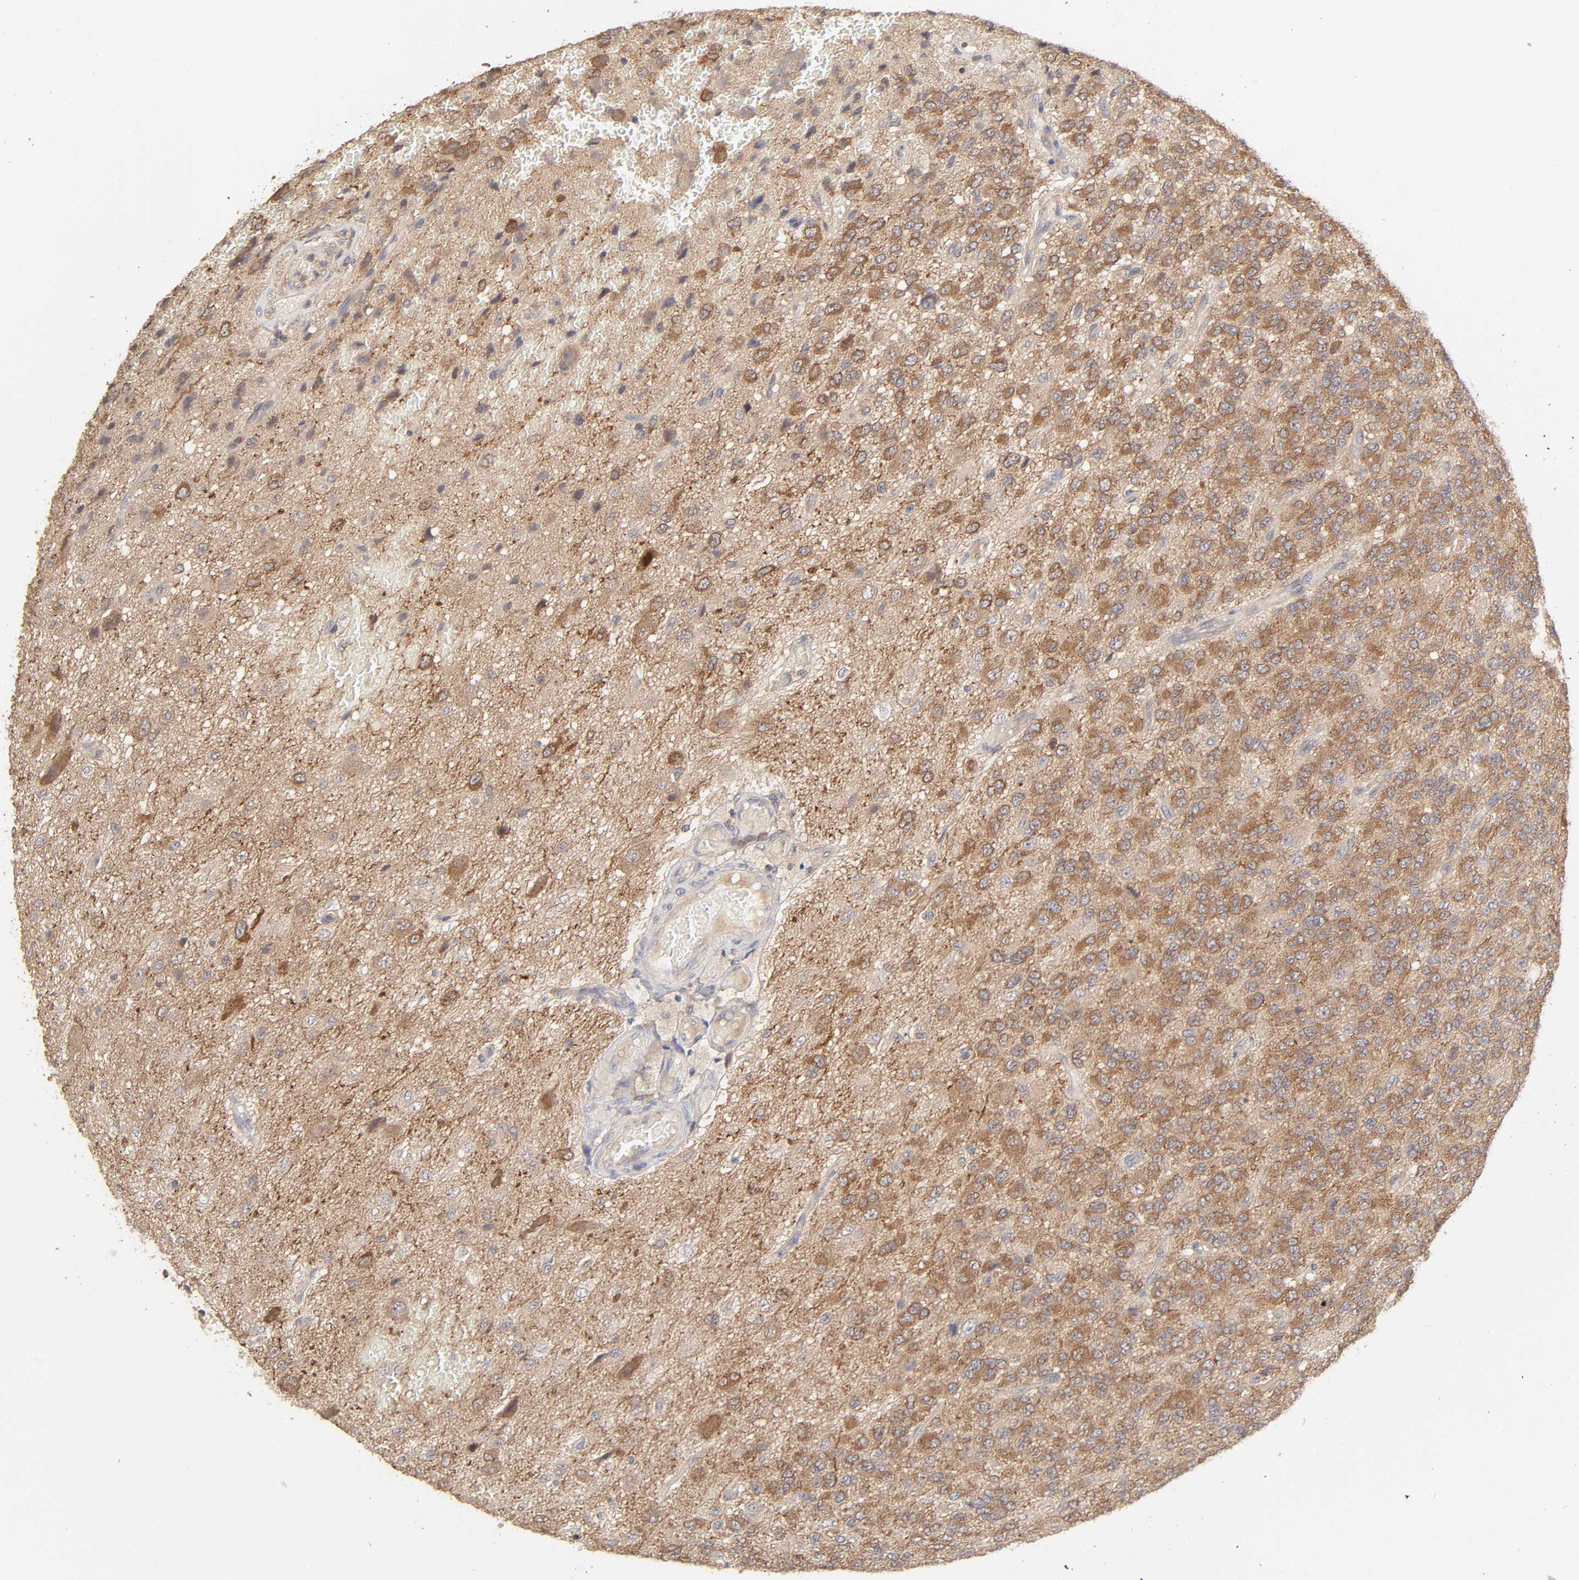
{"staining": {"intensity": "moderate", "quantity": "<25%", "location": "cytoplasmic/membranous"}, "tissue": "glioma", "cell_type": "Tumor cells", "image_type": "cancer", "snomed": [{"axis": "morphology", "description": "Glioma, malignant, High grade"}, {"axis": "topography", "description": "pancreas cauda"}], "caption": "The immunohistochemical stain shows moderate cytoplasmic/membranous positivity in tumor cells of high-grade glioma (malignant) tissue.", "gene": "AP1G2", "patient": {"sex": "male", "age": 60}}